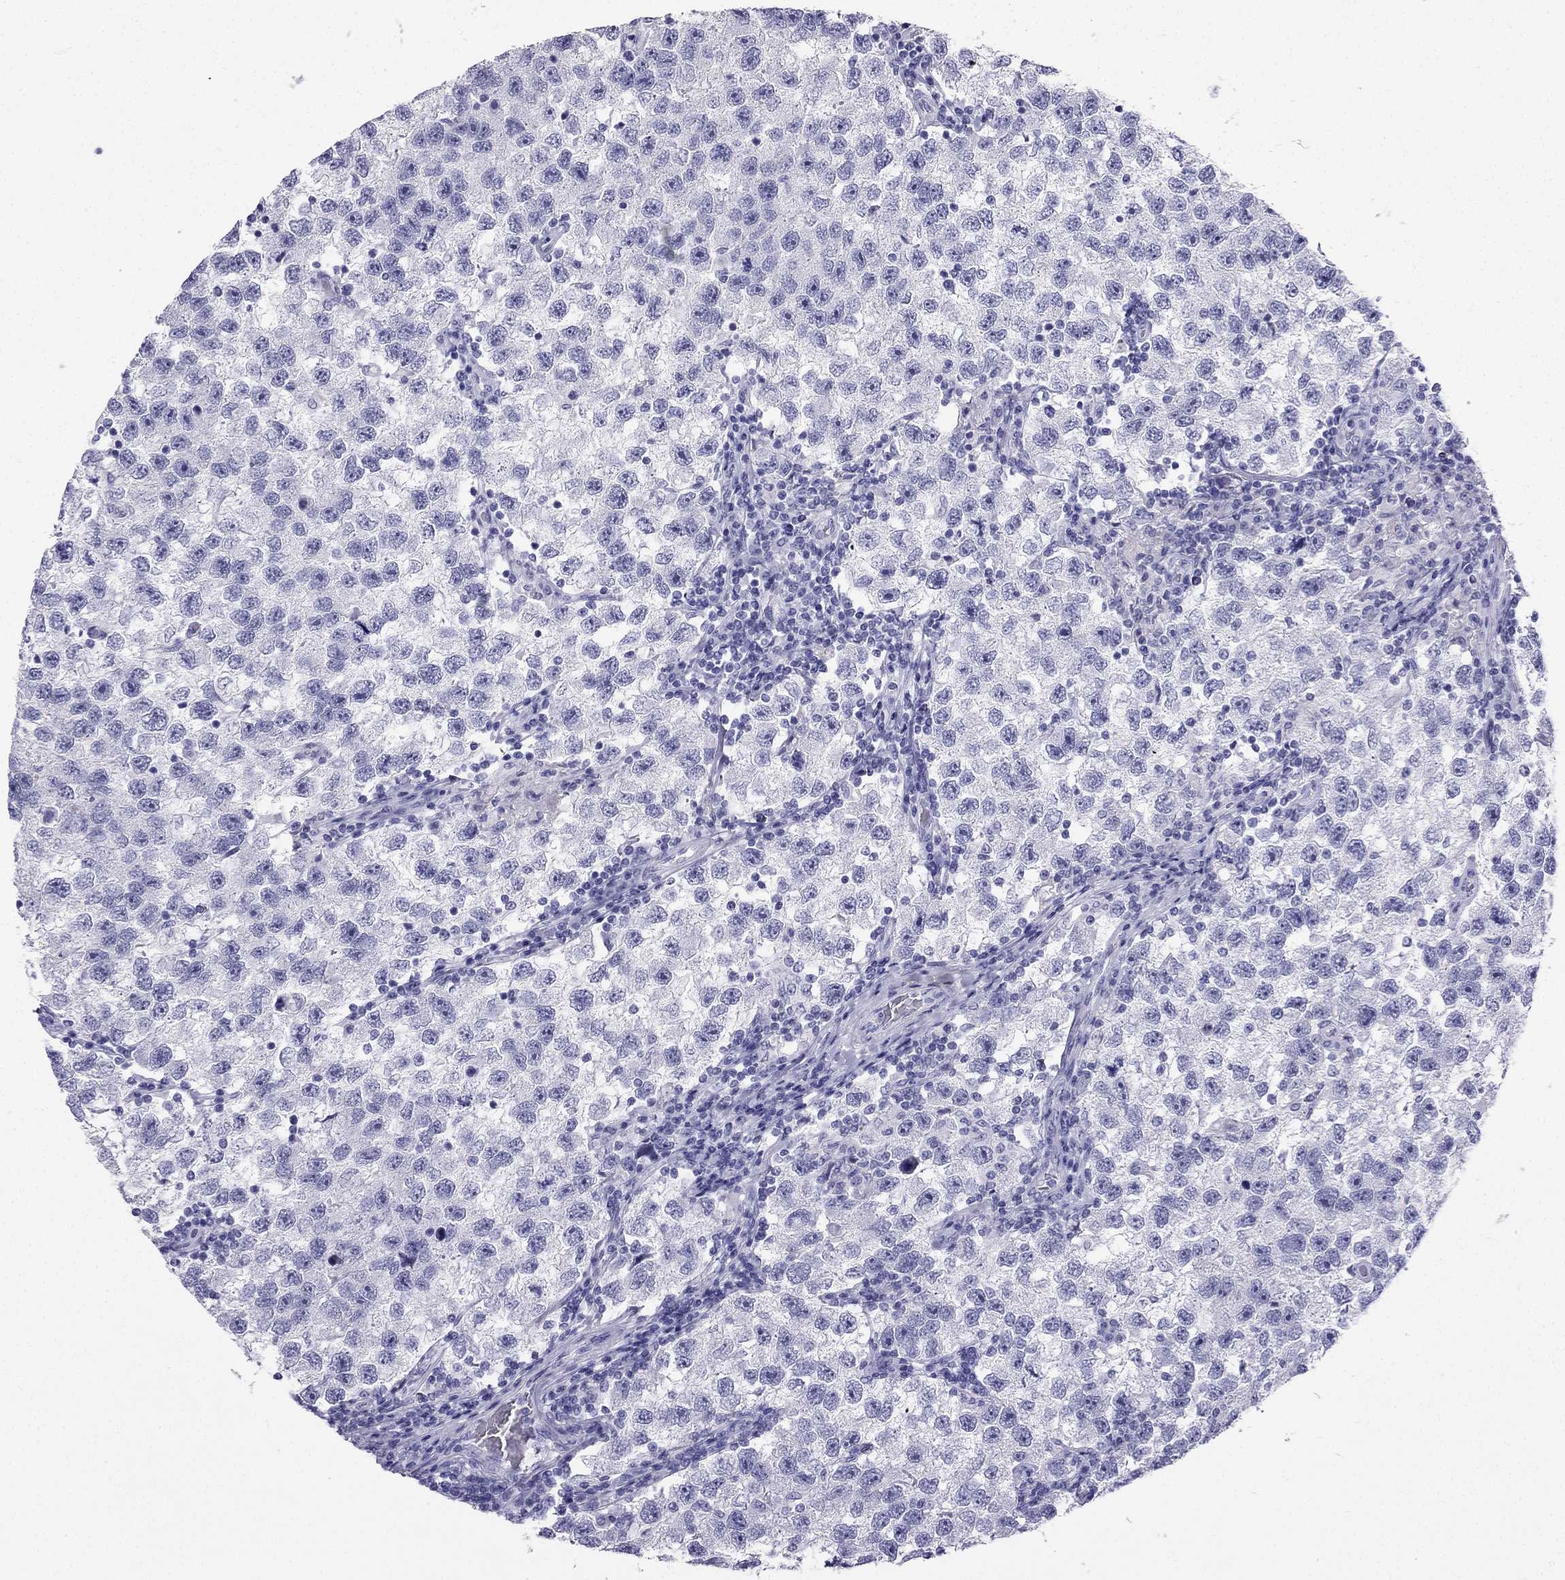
{"staining": {"intensity": "negative", "quantity": "none", "location": "none"}, "tissue": "testis cancer", "cell_type": "Tumor cells", "image_type": "cancer", "snomed": [{"axis": "morphology", "description": "Seminoma, NOS"}, {"axis": "topography", "description": "Testis"}], "caption": "Tumor cells are negative for brown protein staining in testis seminoma.", "gene": "SLC18A2", "patient": {"sex": "male", "age": 26}}